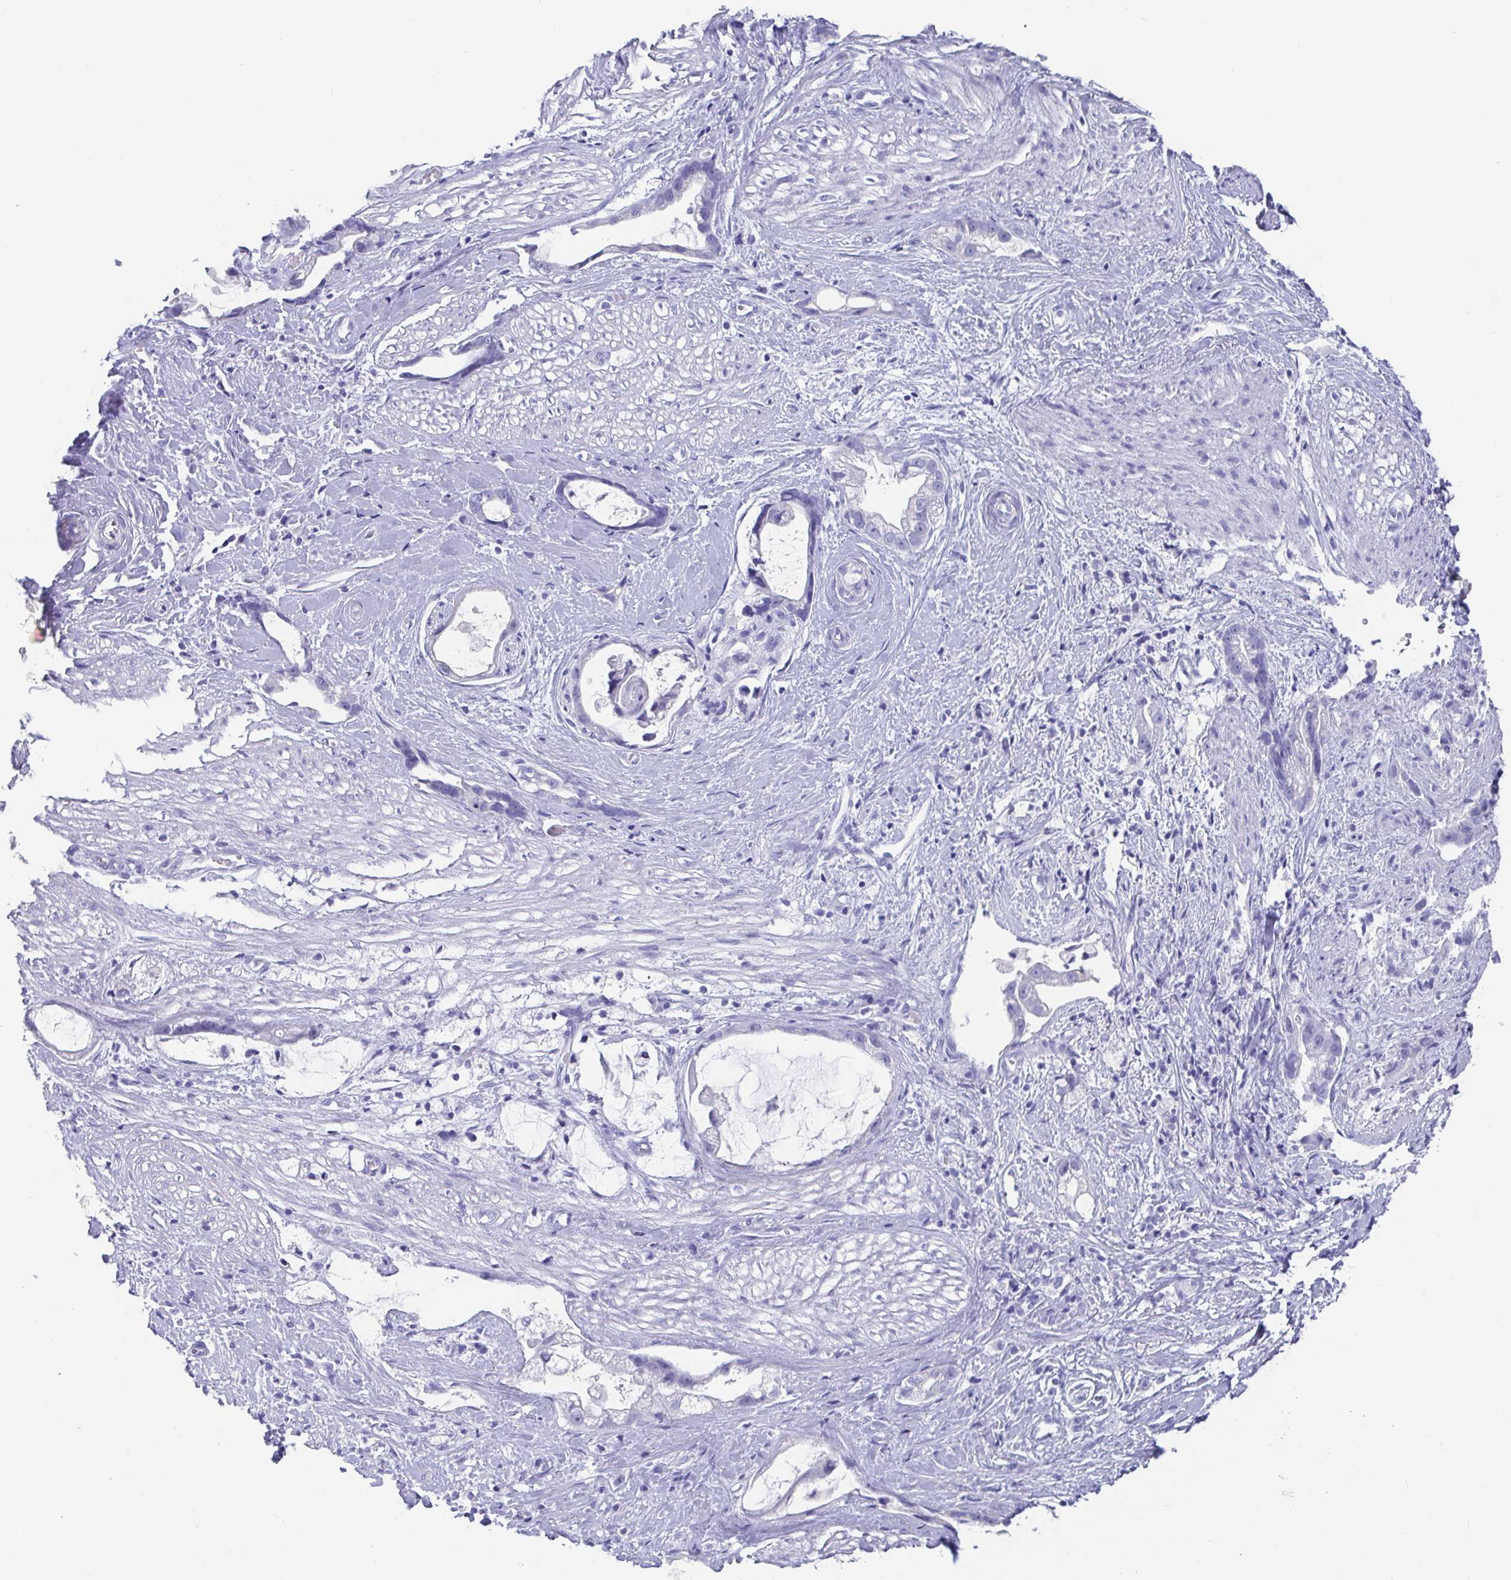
{"staining": {"intensity": "negative", "quantity": "none", "location": "none"}, "tissue": "stomach cancer", "cell_type": "Tumor cells", "image_type": "cancer", "snomed": [{"axis": "morphology", "description": "Adenocarcinoma, NOS"}, {"axis": "topography", "description": "Stomach"}], "caption": "The photomicrograph displays no staining of tumor cells in stomach adenocarcinoma.", "gene": "SCGN", "patient": {"sex": "male", "age": 55}}